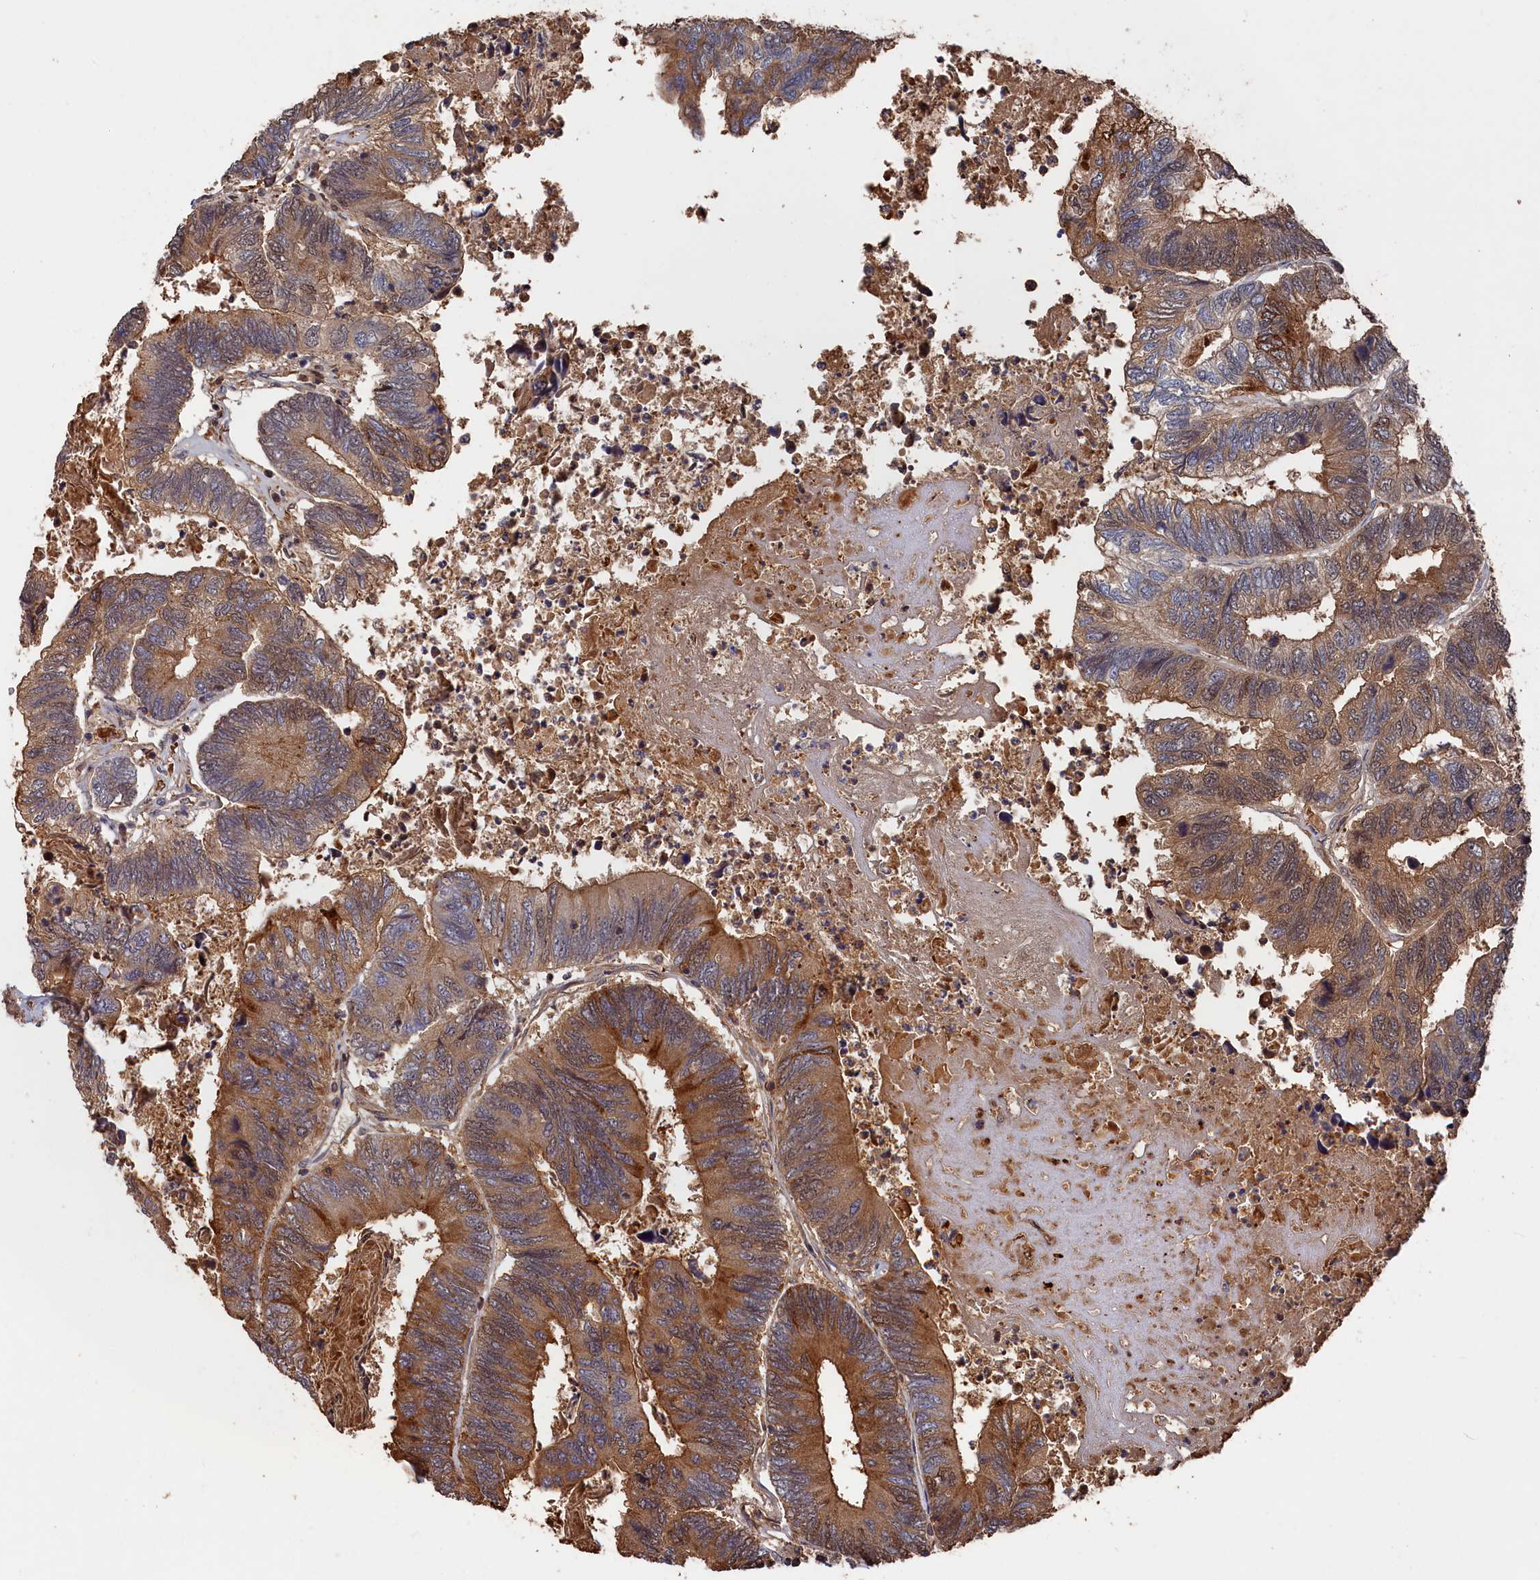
{"staining": {"intensity": "moderate", "quantity": "25%-75%", "location": "cytoplasmic/membranous,nuclear"}, "tissue": "colorectal cancer", "cell_type": "Tumor cells", "image_type": "cancer", "snomed": [{"axis": "morphology", "description": "Adenocarcinoma, NOS"}, {"axis": "topography", "description": "Colon"}], "caption": "Moderate cytoplasmic/membranous and nuclear positivity for a protein is identified in approximately 25%-75% of tumor cells of adenocarcinoma (colorectal) using IHC.", "gene": "RMI2", "patient": {"sex": "female", "age": 67}}